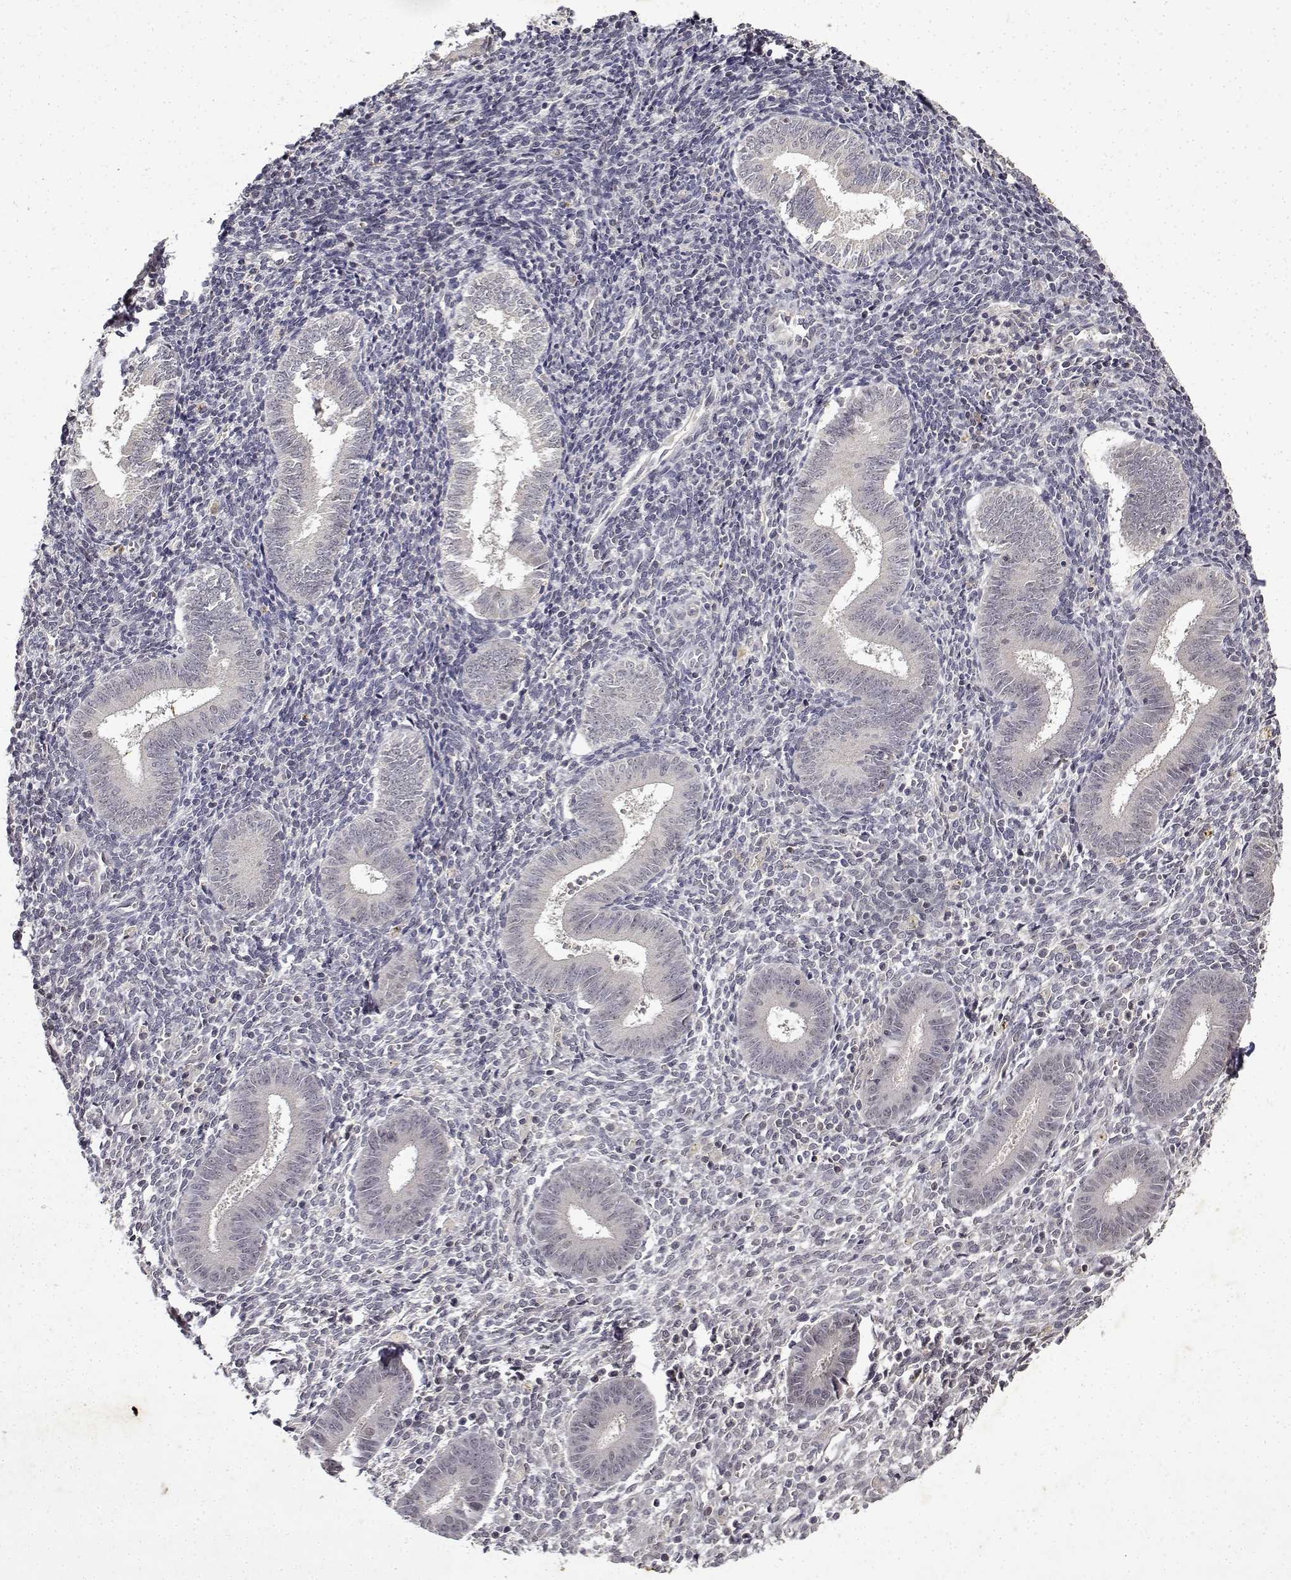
{"staining": {"intensity": "negative", "quantity": "none", "location": "none"}, "tissue": "endometrium", "cell_type": "Cells in endometrial stroma", "image_type": "normal", "snomed": [{"axis": "morphology", "description": "Normal tissue, NOS"}, {"axis": "topography", "description": "Endometrium"}], "caption": "Human endometrium stained for a protein using immunohistochemistry displays no staining in cells in endometrial stroma.", "gene": "BDNF", "patient": {"sex": "female", "age": 25}}